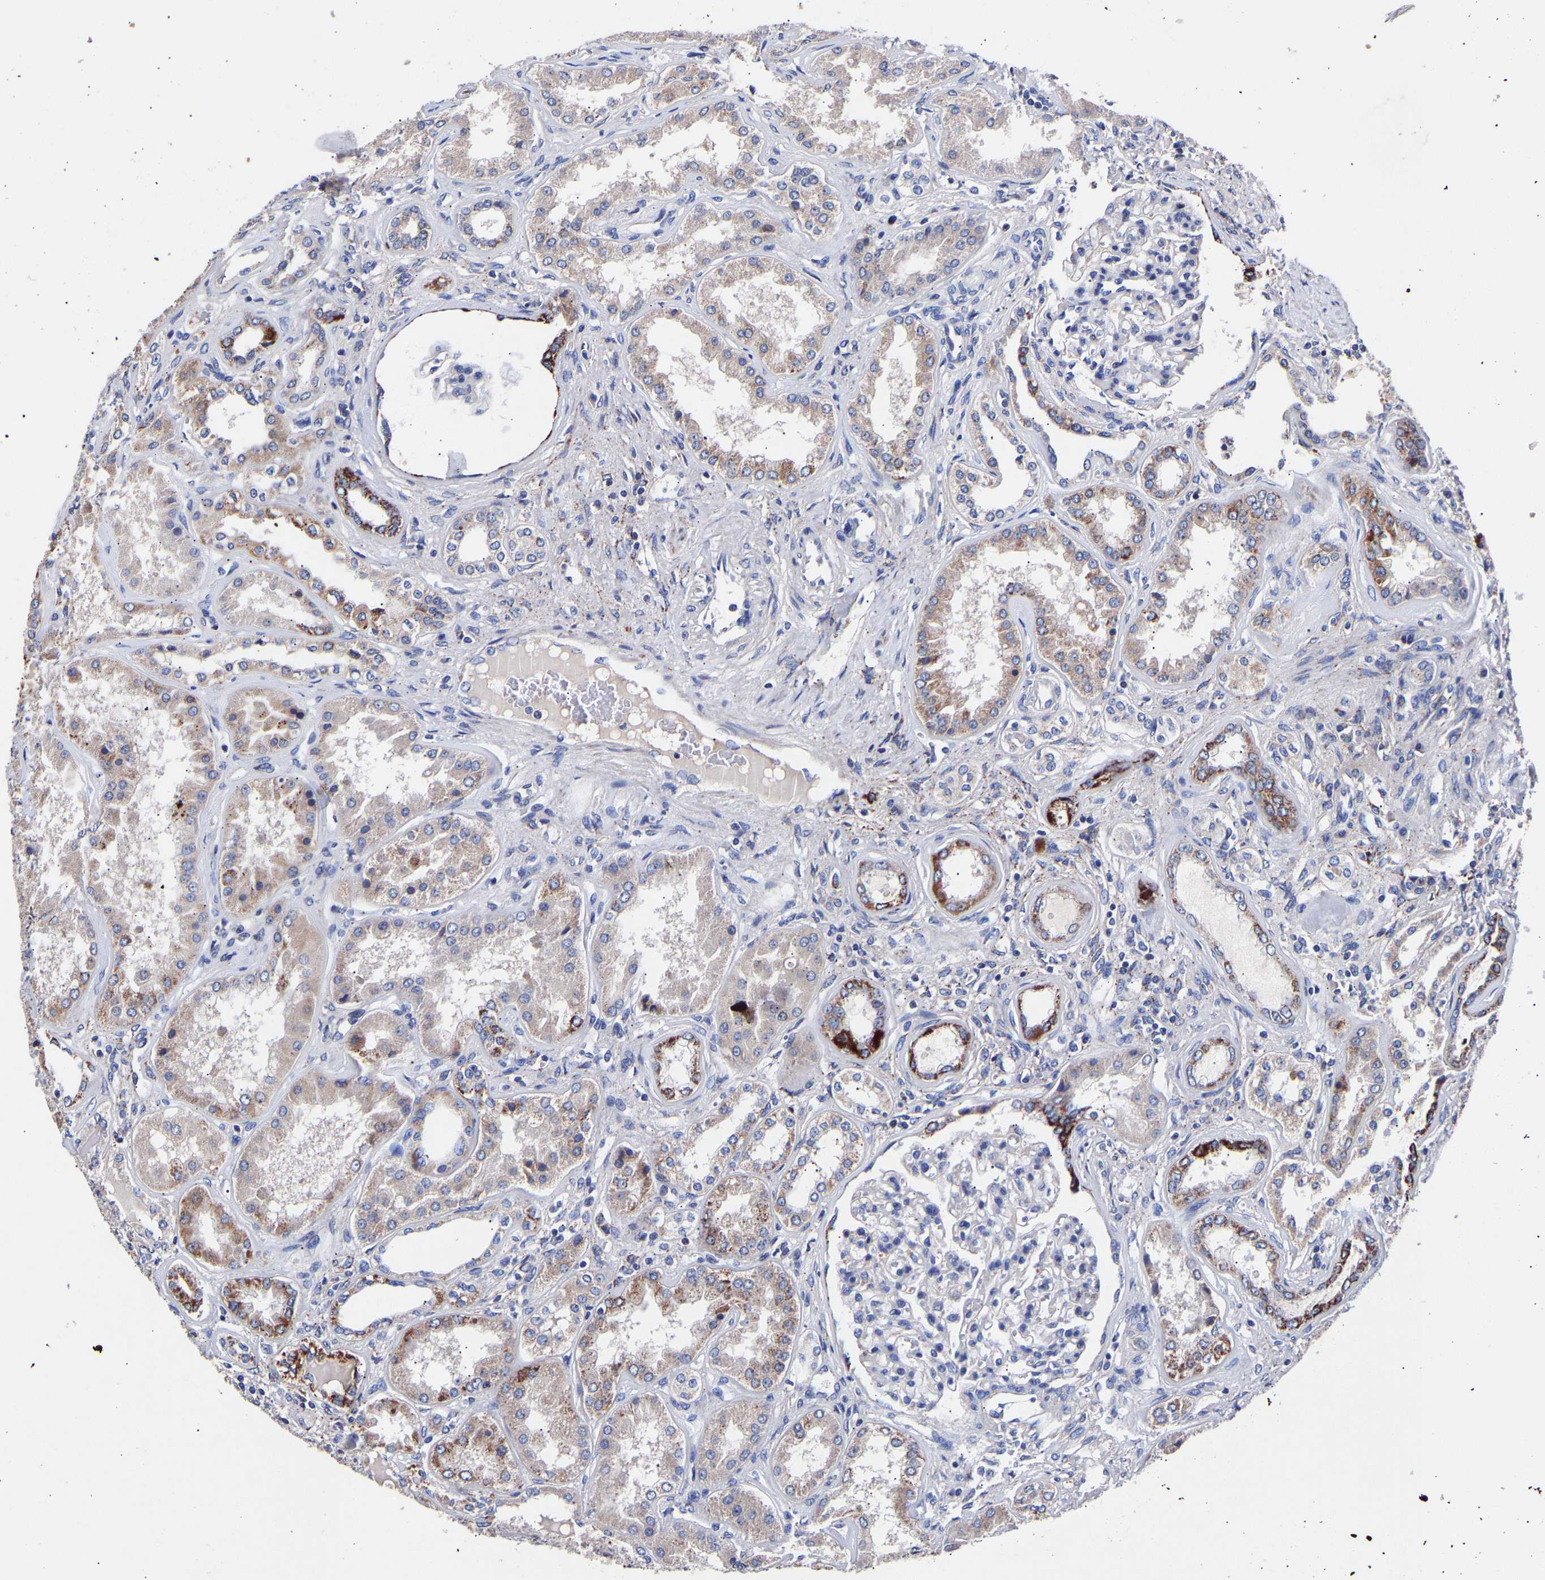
{"staining": {"intensity": "negative", "quantity": "none", "location": "none"}, "tissue": "kidney", "cell_type": "Cells in glomeruli", "image_type": "normal", "snomed": [{"axis": "morphology", "description": "Normal tissue, NOS"}, {"axis": "topography", "description": "Kidney"}], "caption": "High magnification brightfield microscopy of benign kidney stained with DAB (brown) and counterstained with hematoxylin (blue): cells in glomeruli show no significant positivity. (Brightfield microscopy of DAB (3,3'-diaminobenzidine) immunohistochemistry (IHC) at high magnification).", "gene": "SEM1", "patient": {"sex": "female", "age": 56}}